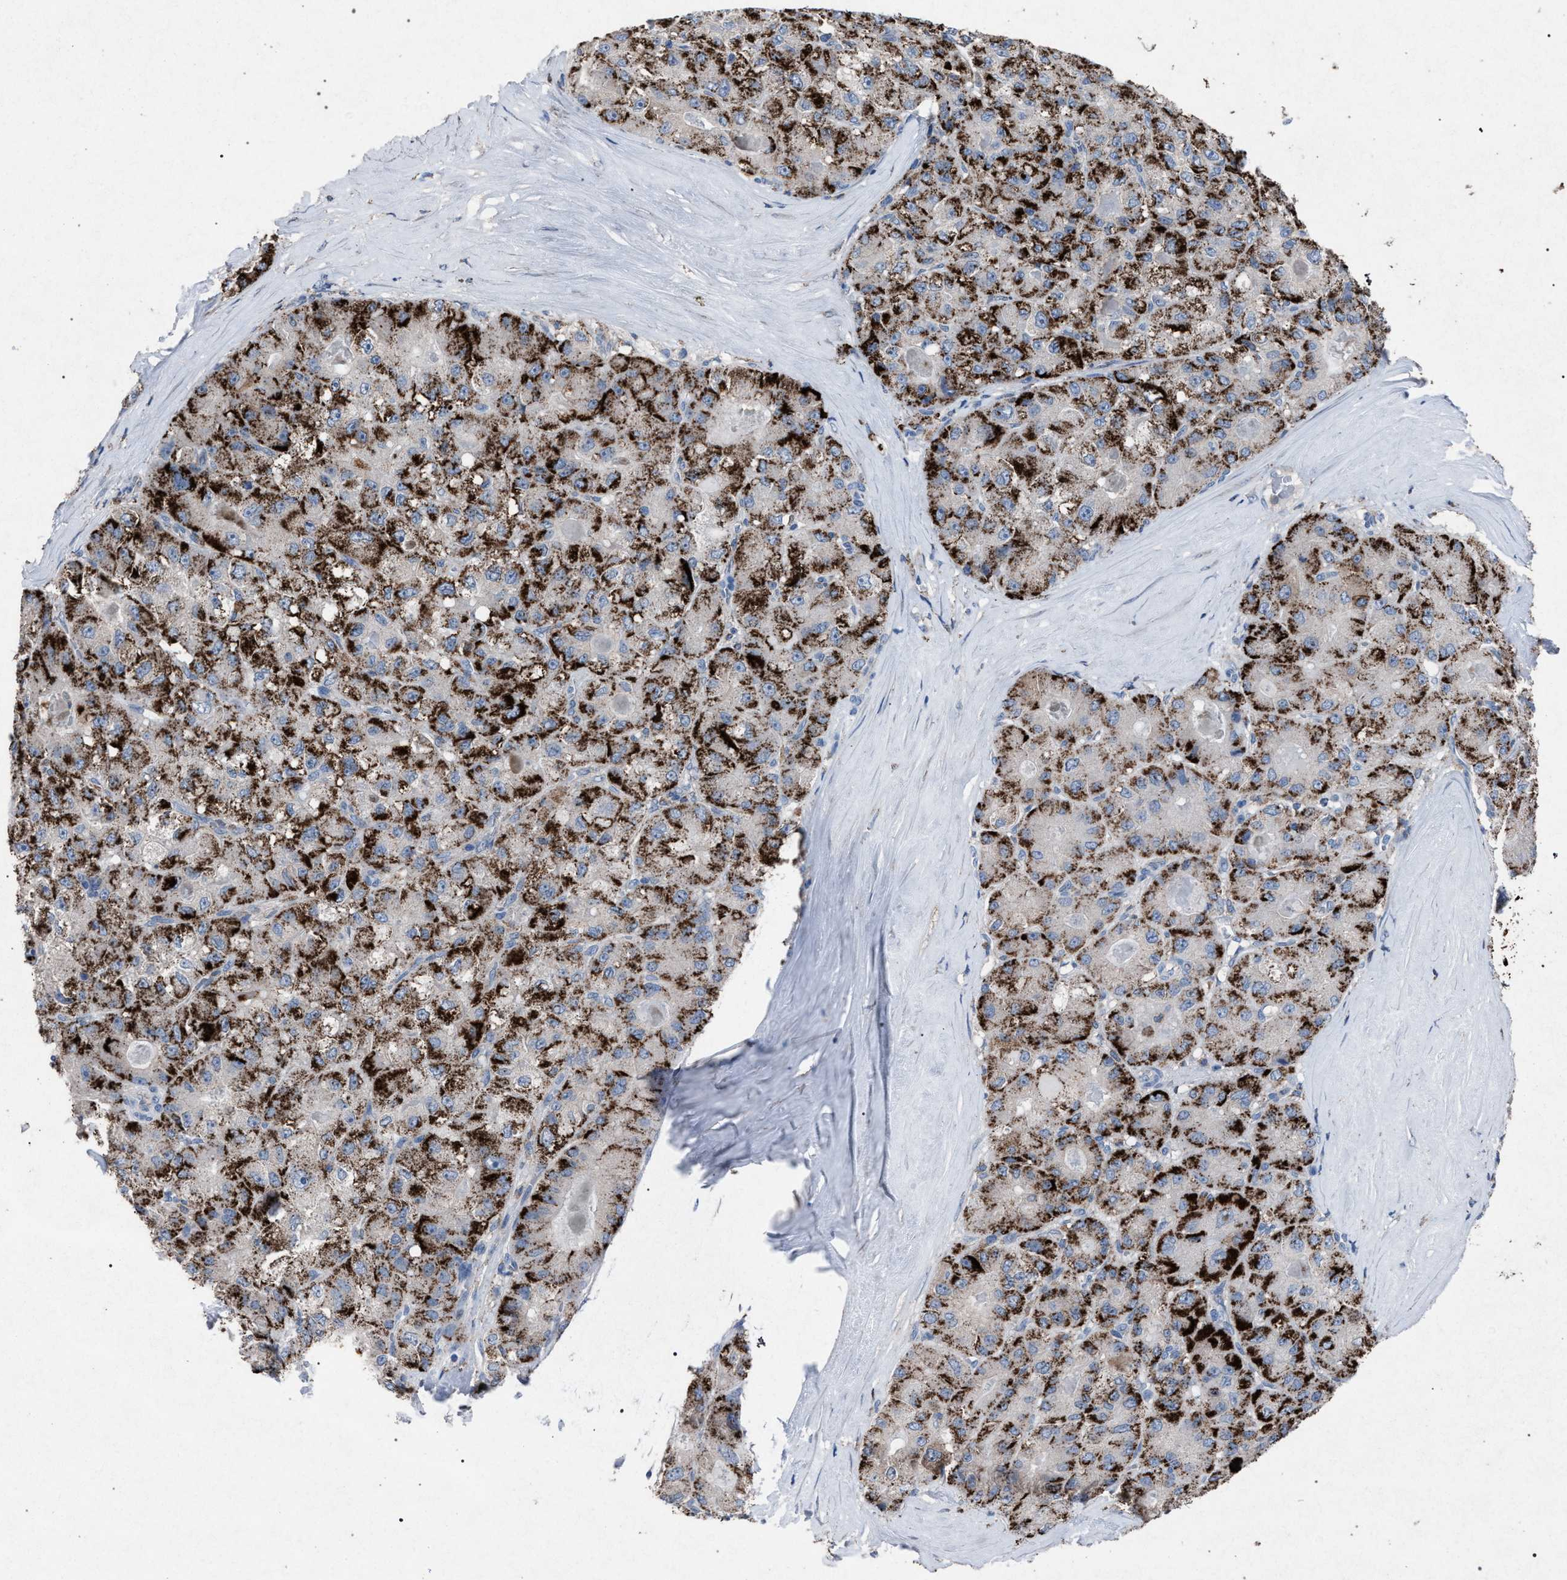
{"staining": {"intensity": "strong", "quantity": ">75%", "location": "cytoplasmic/membranous"}, "tissue": "liver cancer", "cell_type": "Tumor cells", "image_type": "cancer", "snomed": [{"axis": "morphology", "description": "Carcinoma, Hepatocellular, NOS"}, {"axis": "topography", "description": "Liver"}], "caption": "Protein analysis of hepatocellular carcinoma (liver) tissue shows strong cytoplasmic/membranous positivity in about >75% of tumor cells.", "gene": "HSD17B4", "patient": {"sex": "male", "age": 80}}